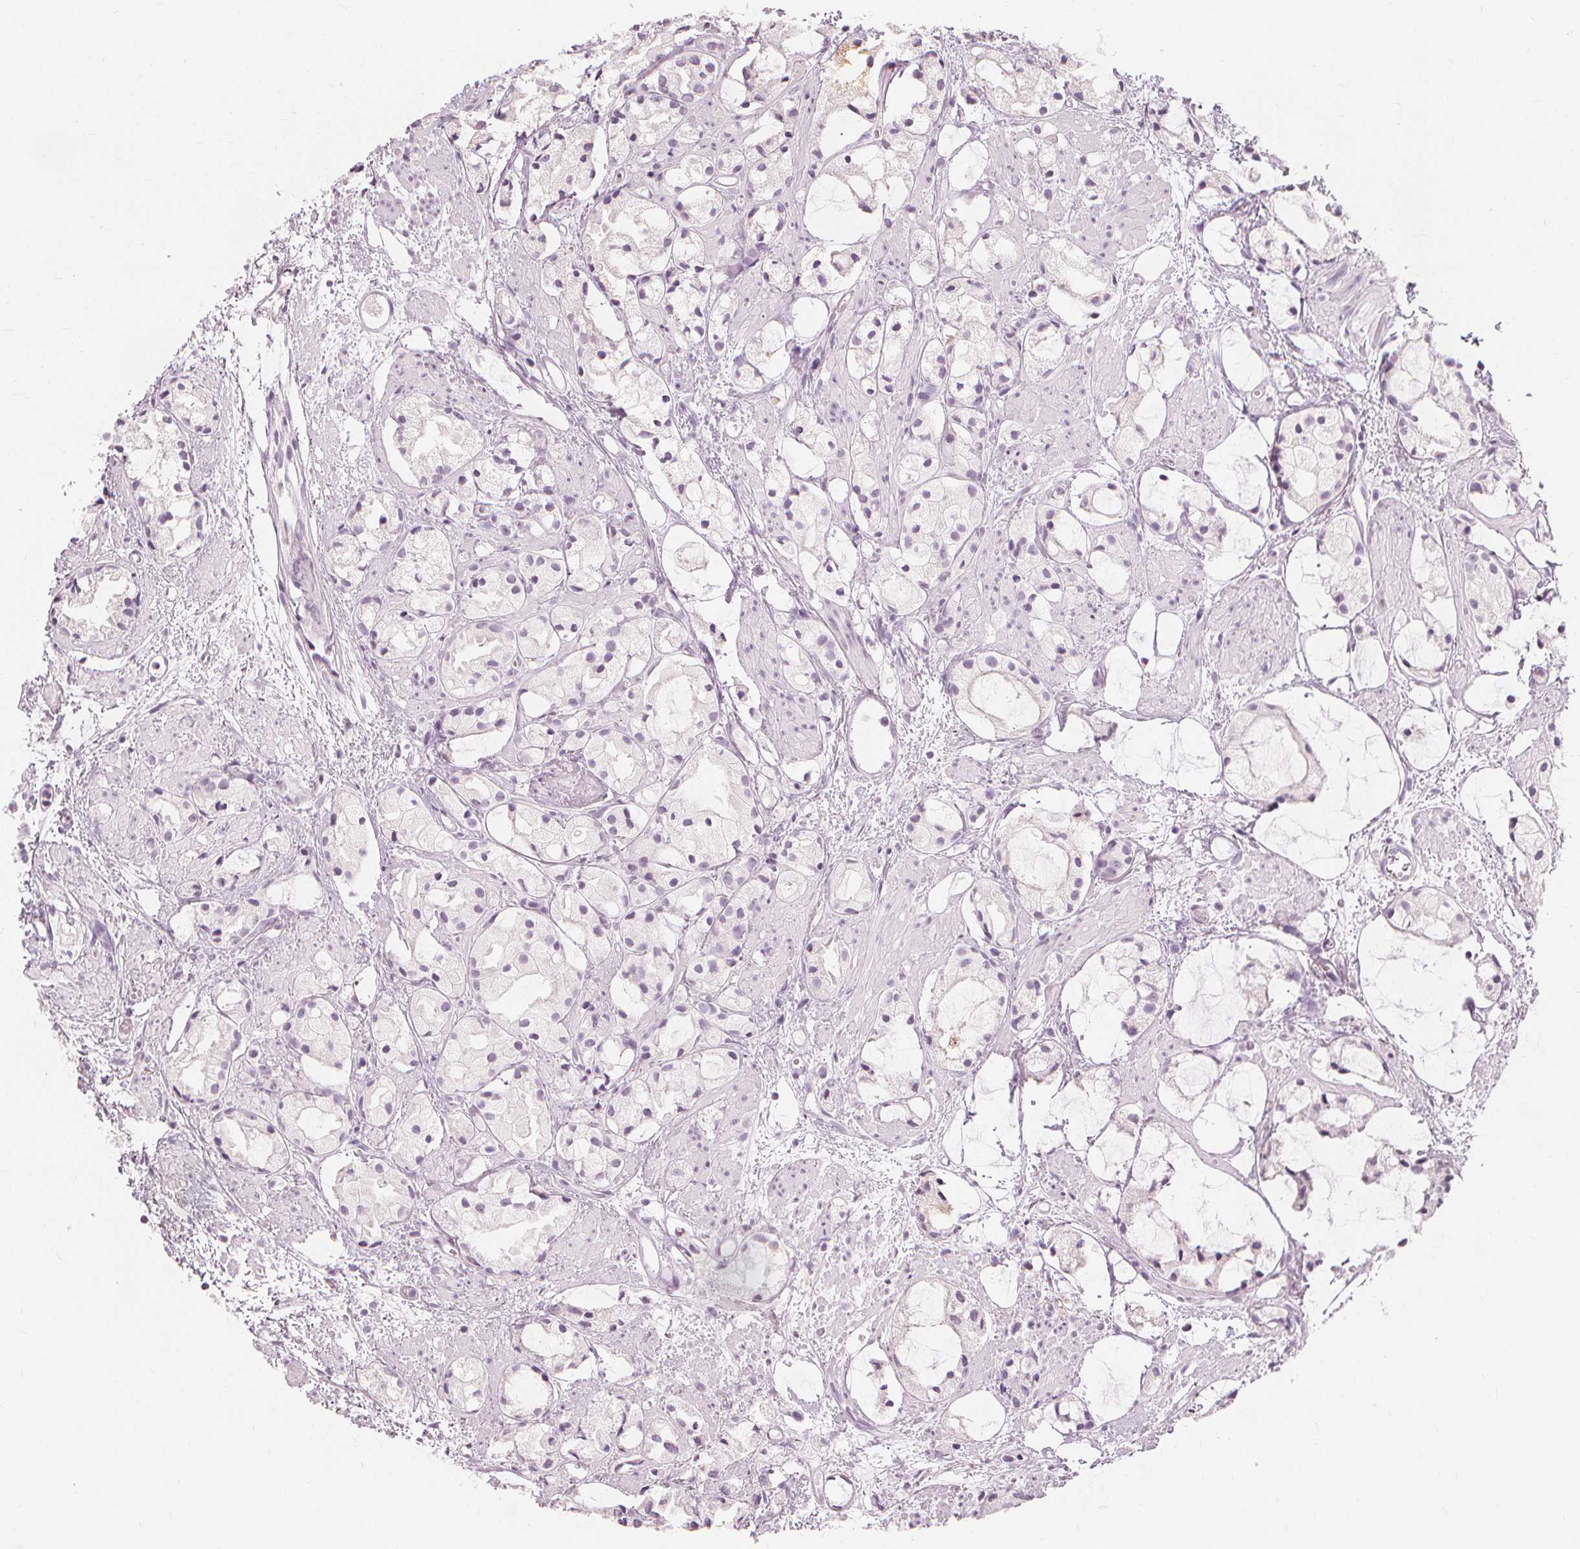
{"staining": {"intensity": "negative", "quantity": "none", "location": "none"}, "tissue": "prostate cancer", "cell_type": "Tumor cells", "image_type": "cancer", "snomed": [{"axis": "morphology", "description": "Adenocarcinoma, High grade"}, {"axis": "topography", "description": "Prostate"}], "caption": "Protein analysis of prostate cancer (high-grade adenocarcinoma) demonstrates no significant positivity in tumor cells. Nuclei are stained in blue.", "gene": "MUC12", "patient": {"sex": "male", "age": 85}}